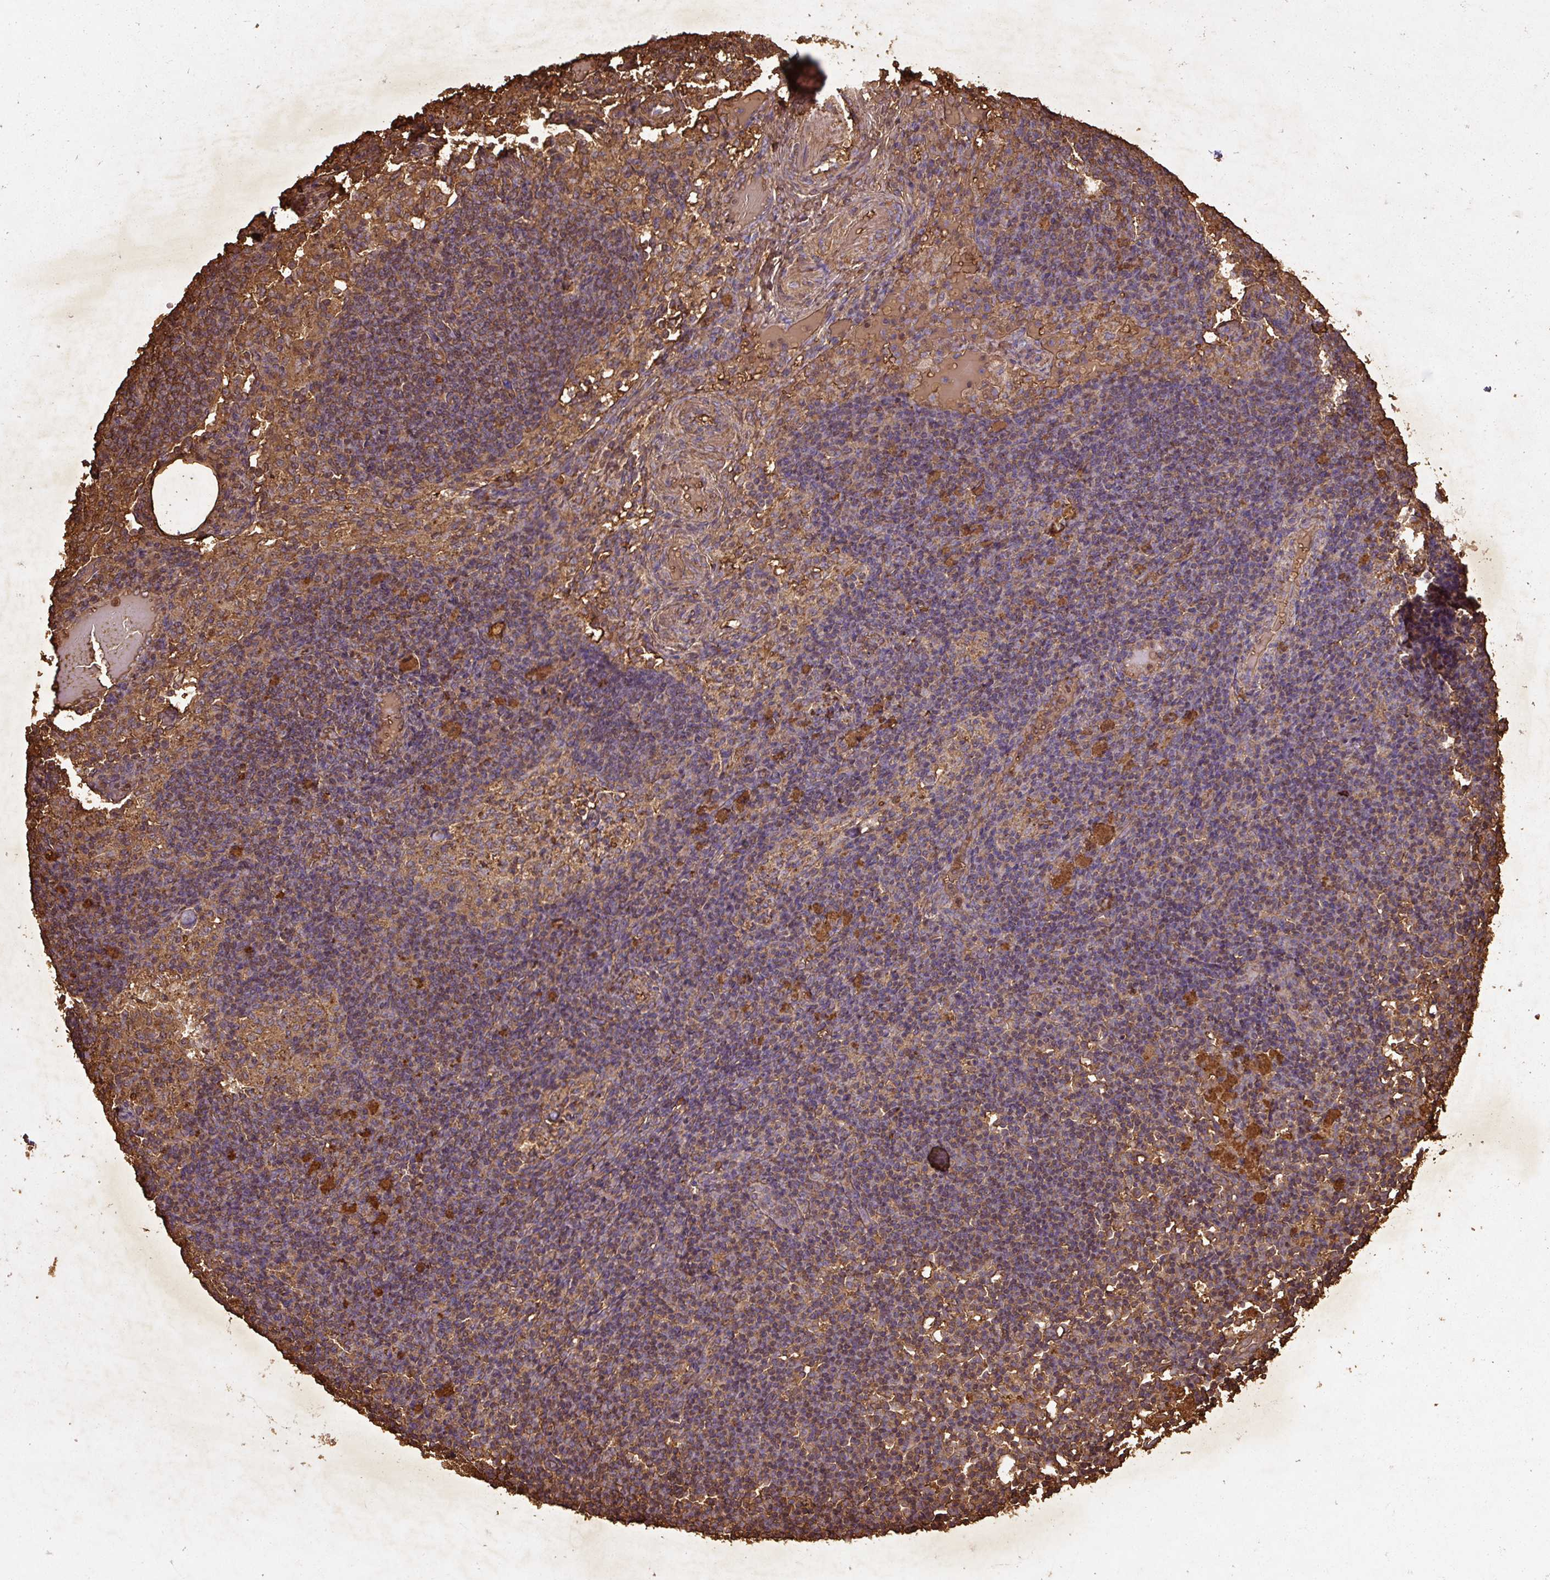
{"staining": {"intensity": "negative", "quantity": "none", "location": "none"}, "tissue": "lymph node", "cell_type": "Germinal center cells", "image_type": "normal", "snomed": [{"axis": "morphology", "description": "Normal tissue, NOS"}, {"axis": "topography", "description": "Lymph node"}], "caption": "Immunohistochemical staining of normal lymph node shows no significant staining in germinal center cells.", "gene": "LRTM2", "patient": {"sex": "male", "age": 49}}